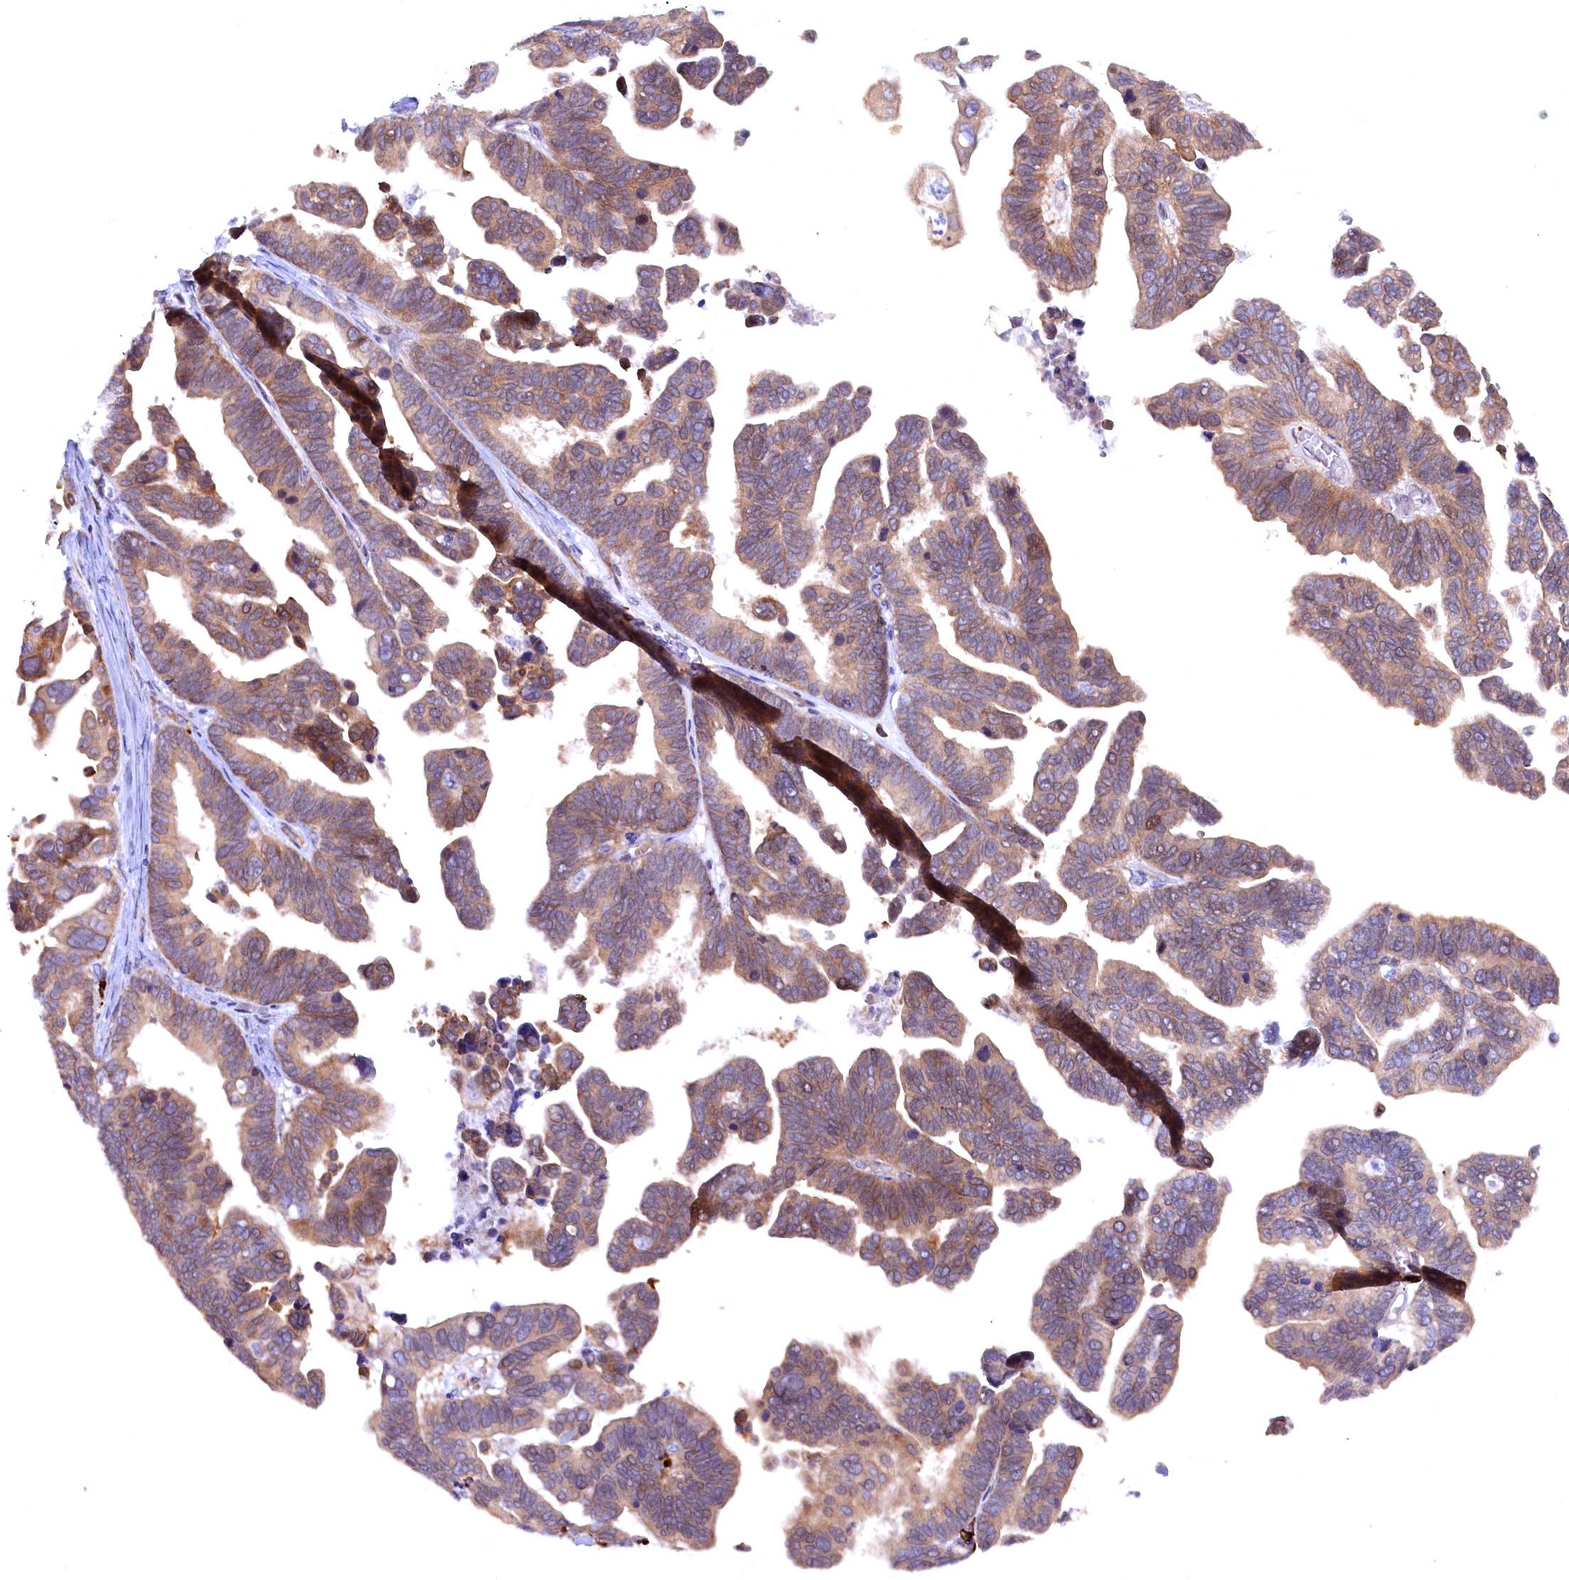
{"staining": {"intensity": "moderate", "quantity": ">75%", "location": "cytoplasmic/membranous"}, "tissue": "ovarian cancer", "cell_type": "Tumor cells", "image_type": "cancer", "snomed": [{"axis": "morphology", "description": "Cystadenocarcinoma, serous, NOS"}, {"axis": "topography", "description": "Ovary"}], "caption": "Brown immunohistochemical staining in human ovarian cancer (serous cystadenocarcinoma) displays moderate cytoplasmic/membranous positivity in about >75% of tumor cells. Ihc stains the protein of interest in brown and the nuclei are stained blue.", "gene": "JPT2", "patient": {"sex": "female", "age": 56}}